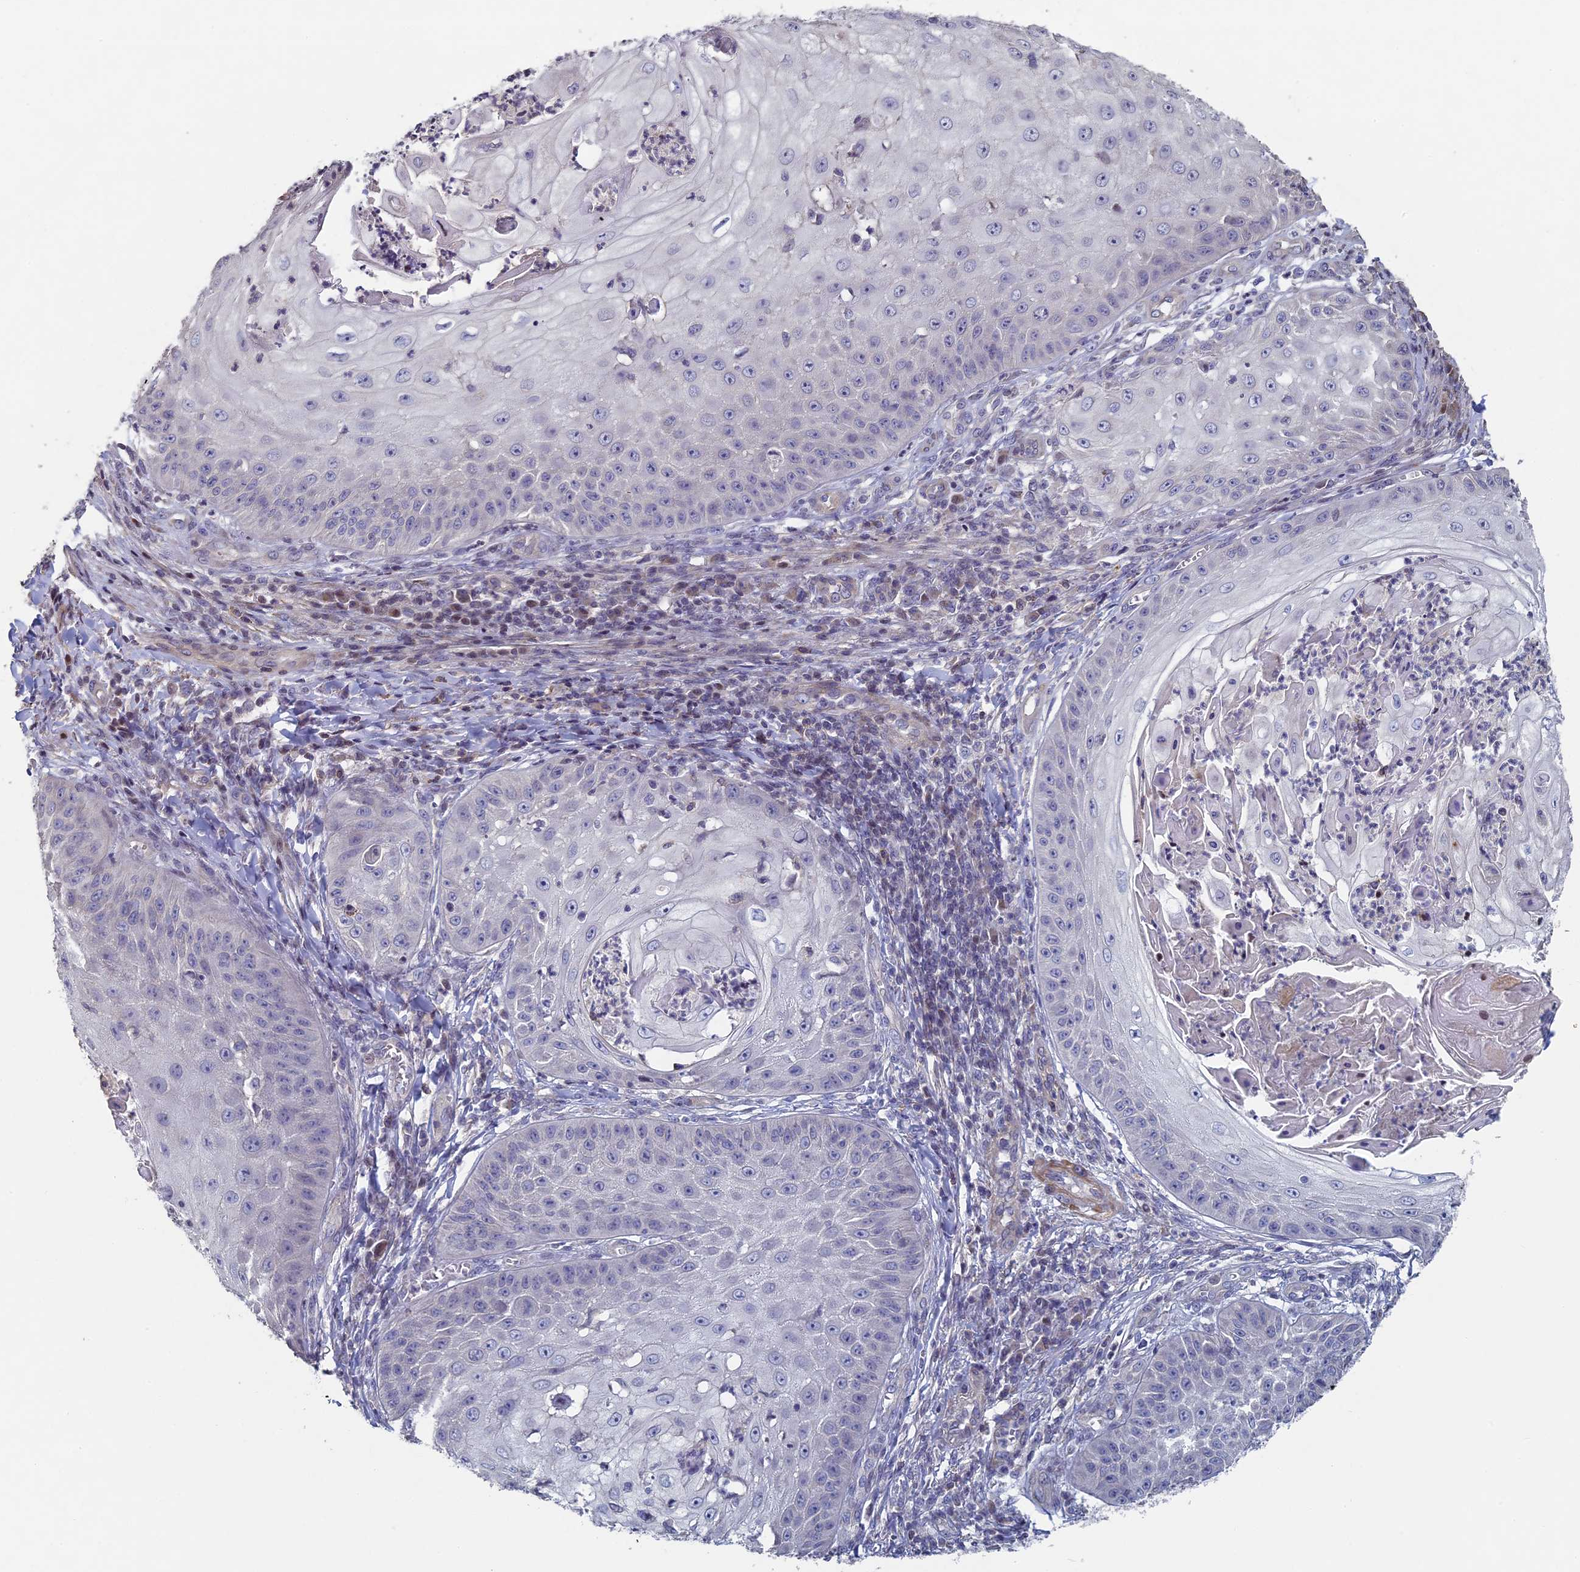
{"staining": {"intensity": "negative", "quantity": "none", "location": "none"}, "tissue": "skin cancer", "cell_type": "Tumor cells", "image_type": "cancer", "snomed": [{"axis": "morphology", "description": "Squamous cell carcinoma, NOS"}, {"axis": "topography", "description": "Skin"}], "caption": "Tumor cells are negative for brown protein staining in skin cancer.", "gene": "DIXDC1", "patient": {"sex": "male", "age": 70}}